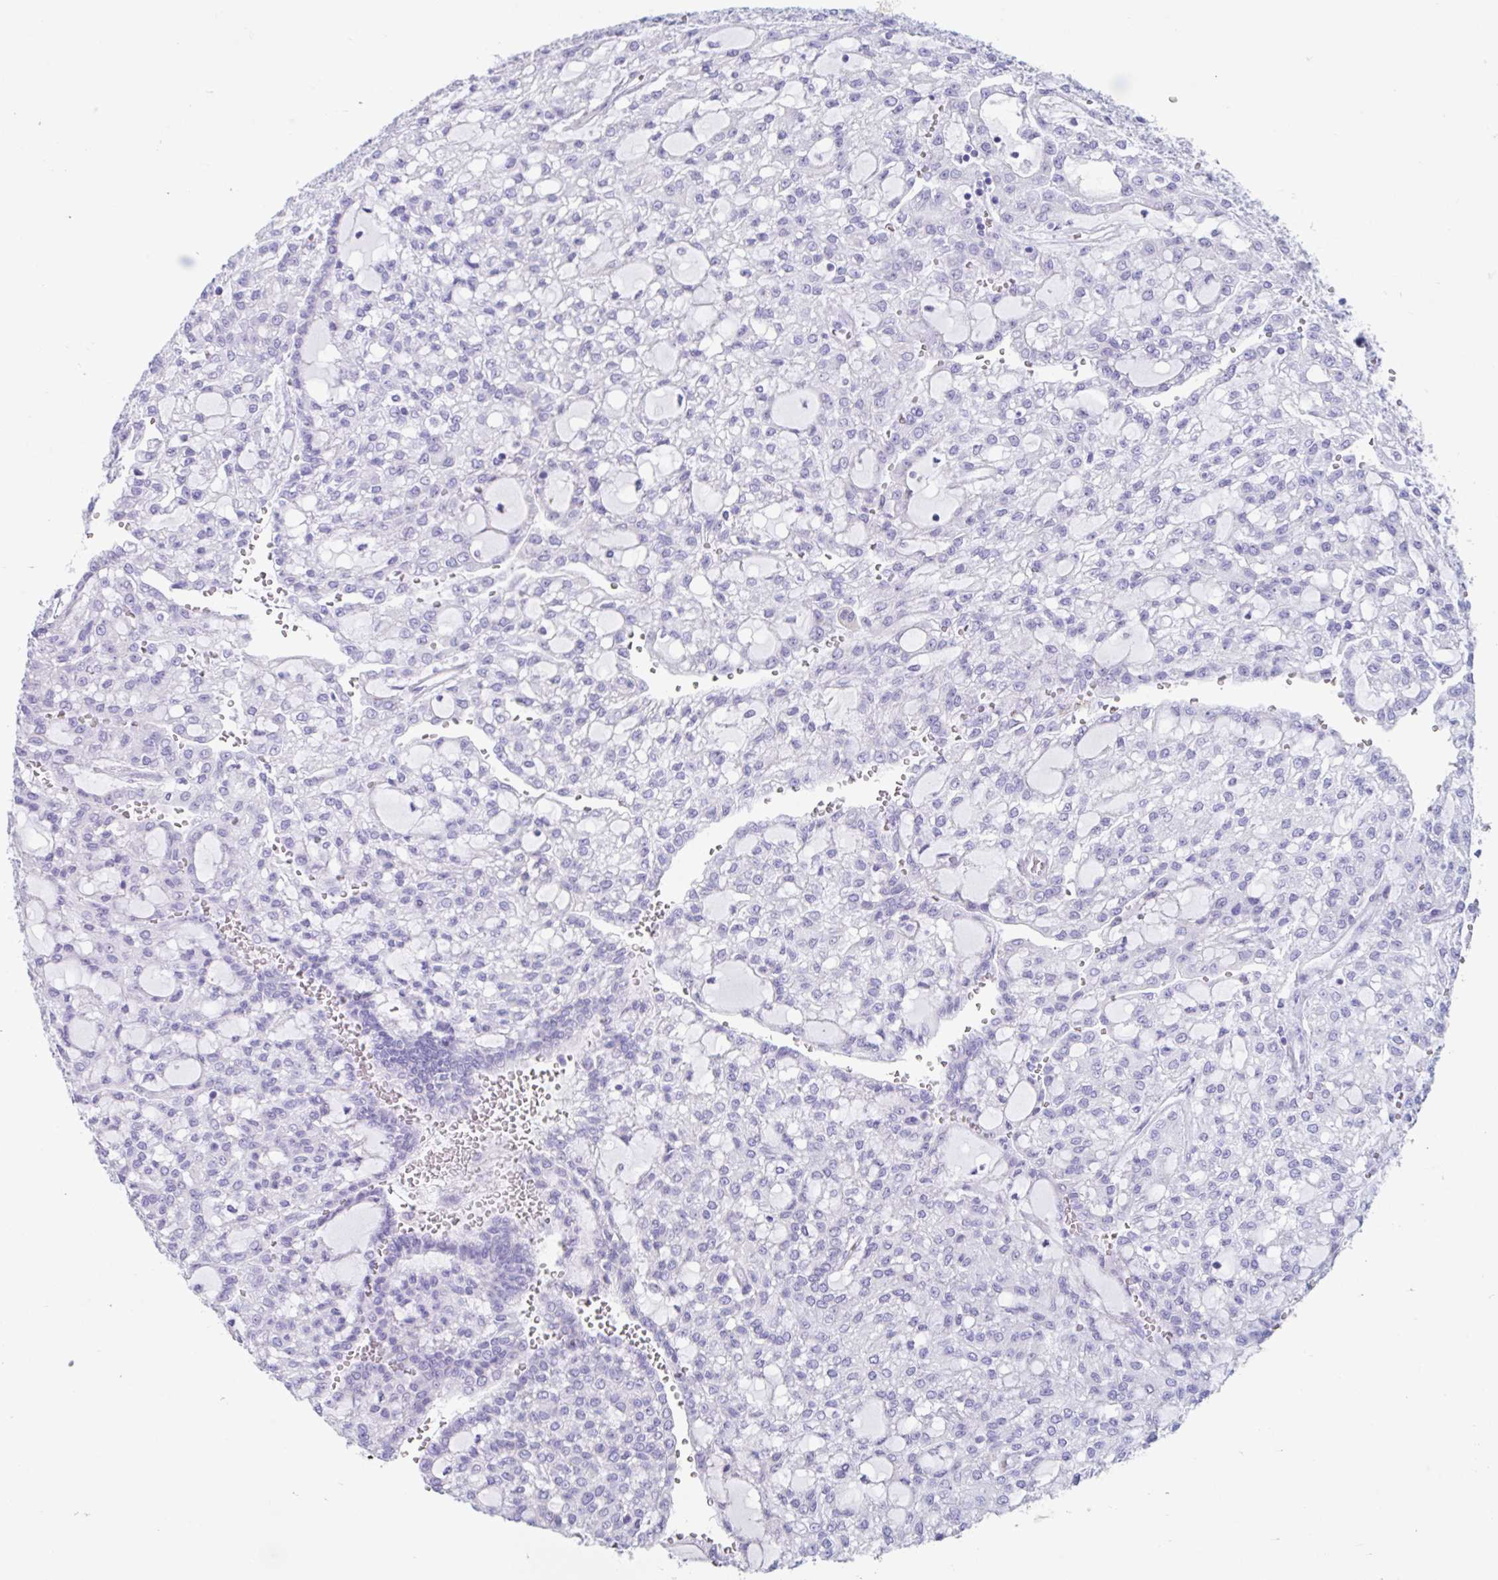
{"staining": {"intensity": "negative", "quantity": "none", "location": "none"}, "tissue": "renal cancer", "cell_type": "Tumor cells", "image_type": "cancer", "snomed": [{"axis": "morphology", "description": "Adenocarcinoma, NOS"}, {"axis": "topography", "description": "Kidney"}], "caption": "The micrograph reveals no significant positivity in tumor cells of renal cancer (adenocarcinoma).", "gene": "CPTP", "patient": {"sex": "male", "age": 63}}